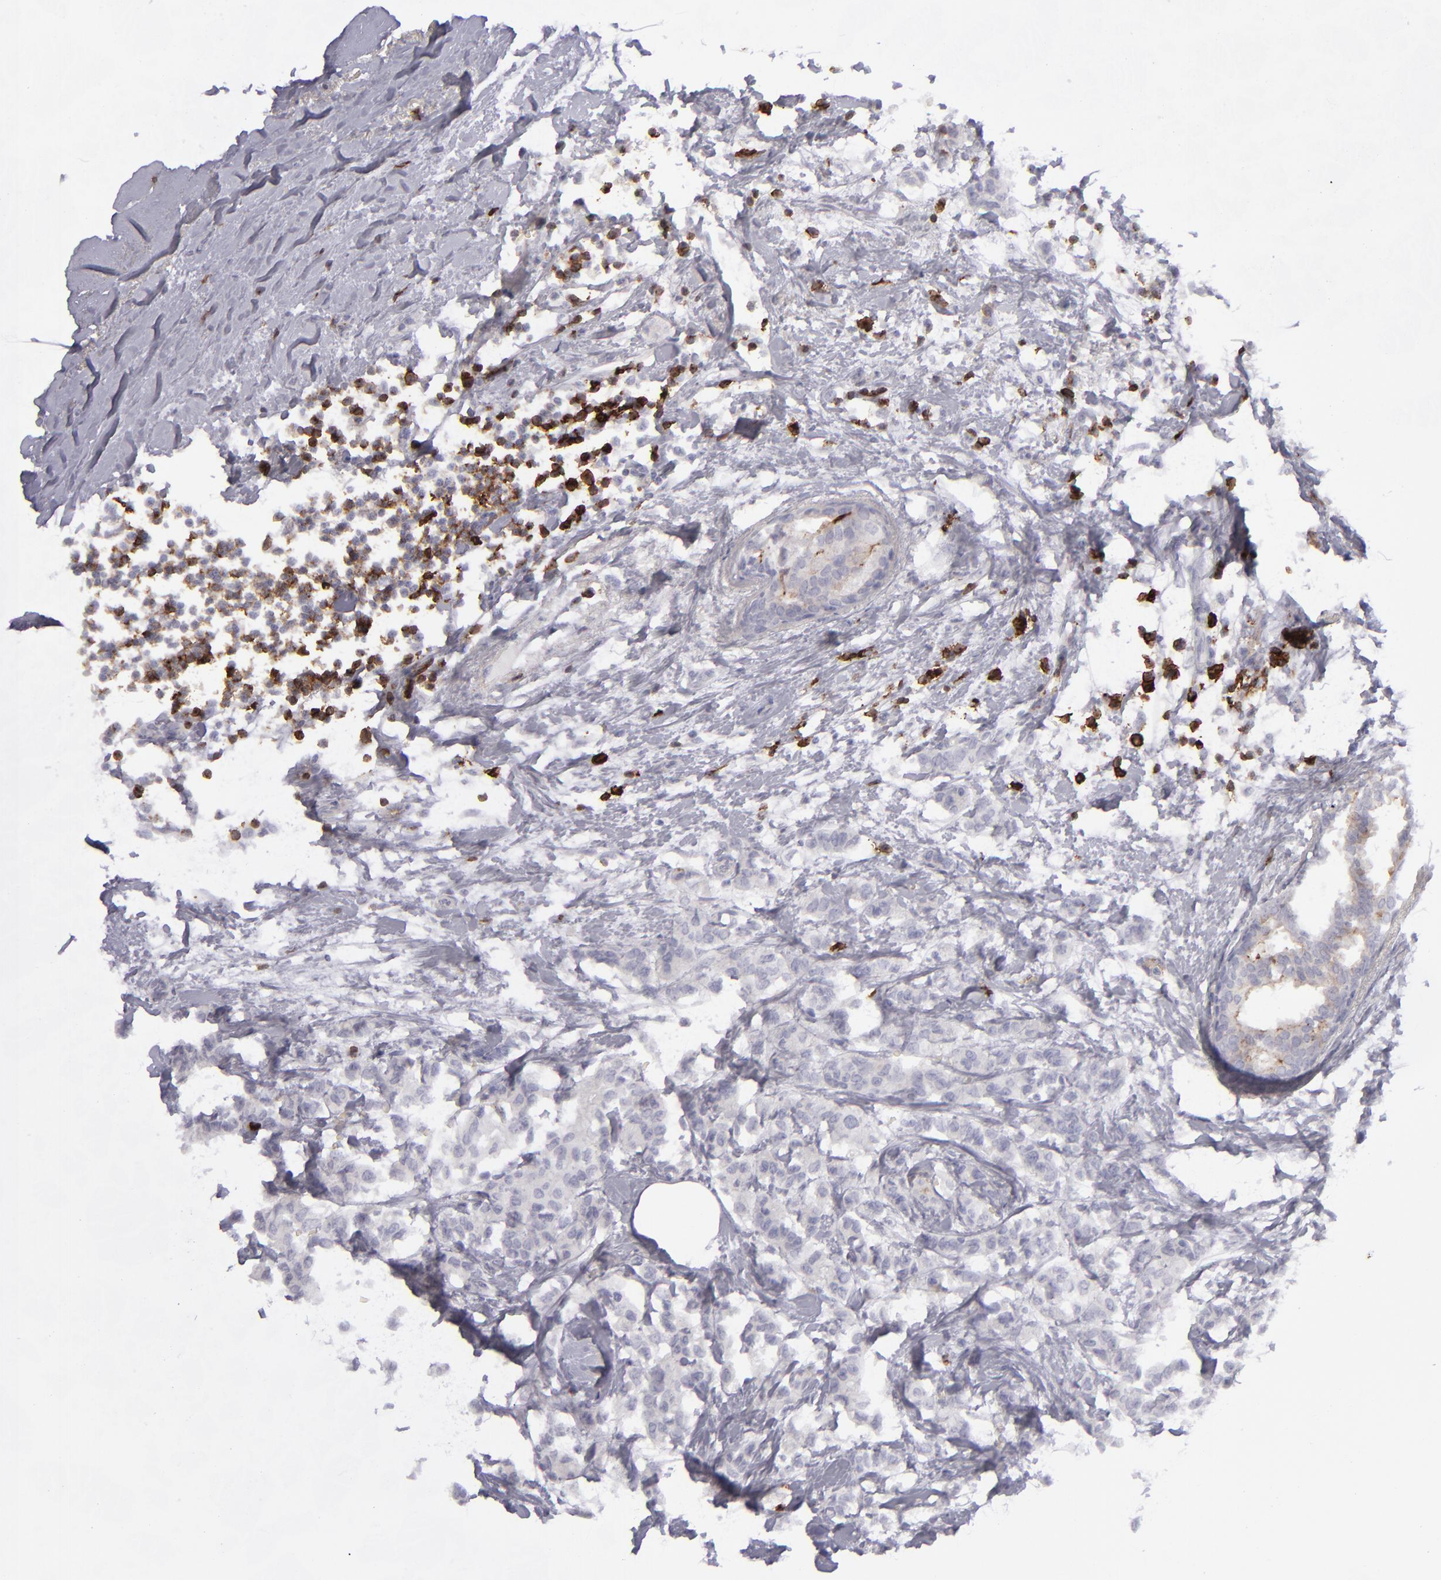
{"staining": {"intensity": "negative", "quantity": "none", "location": "none"}, "tissue": "breast cancer", "cell_type": "Tumor cells", "image_type": "cancer", "snomed": [{"axis": "morphology", "description": "Duct carcinoma"}, {"axis": "topography", "description": "Breast"}], "caption": "Histopathology image shows no protein positivity in tumor cells of invasive ductal carcinoma (breast) tissue. (DAB (3,3'-diaminobenzidine) immunohistochemistry visualized using brightfield microscopy, high magnification).", "gene": "CD27", "patient": {"sex": "female", "age": 84}}